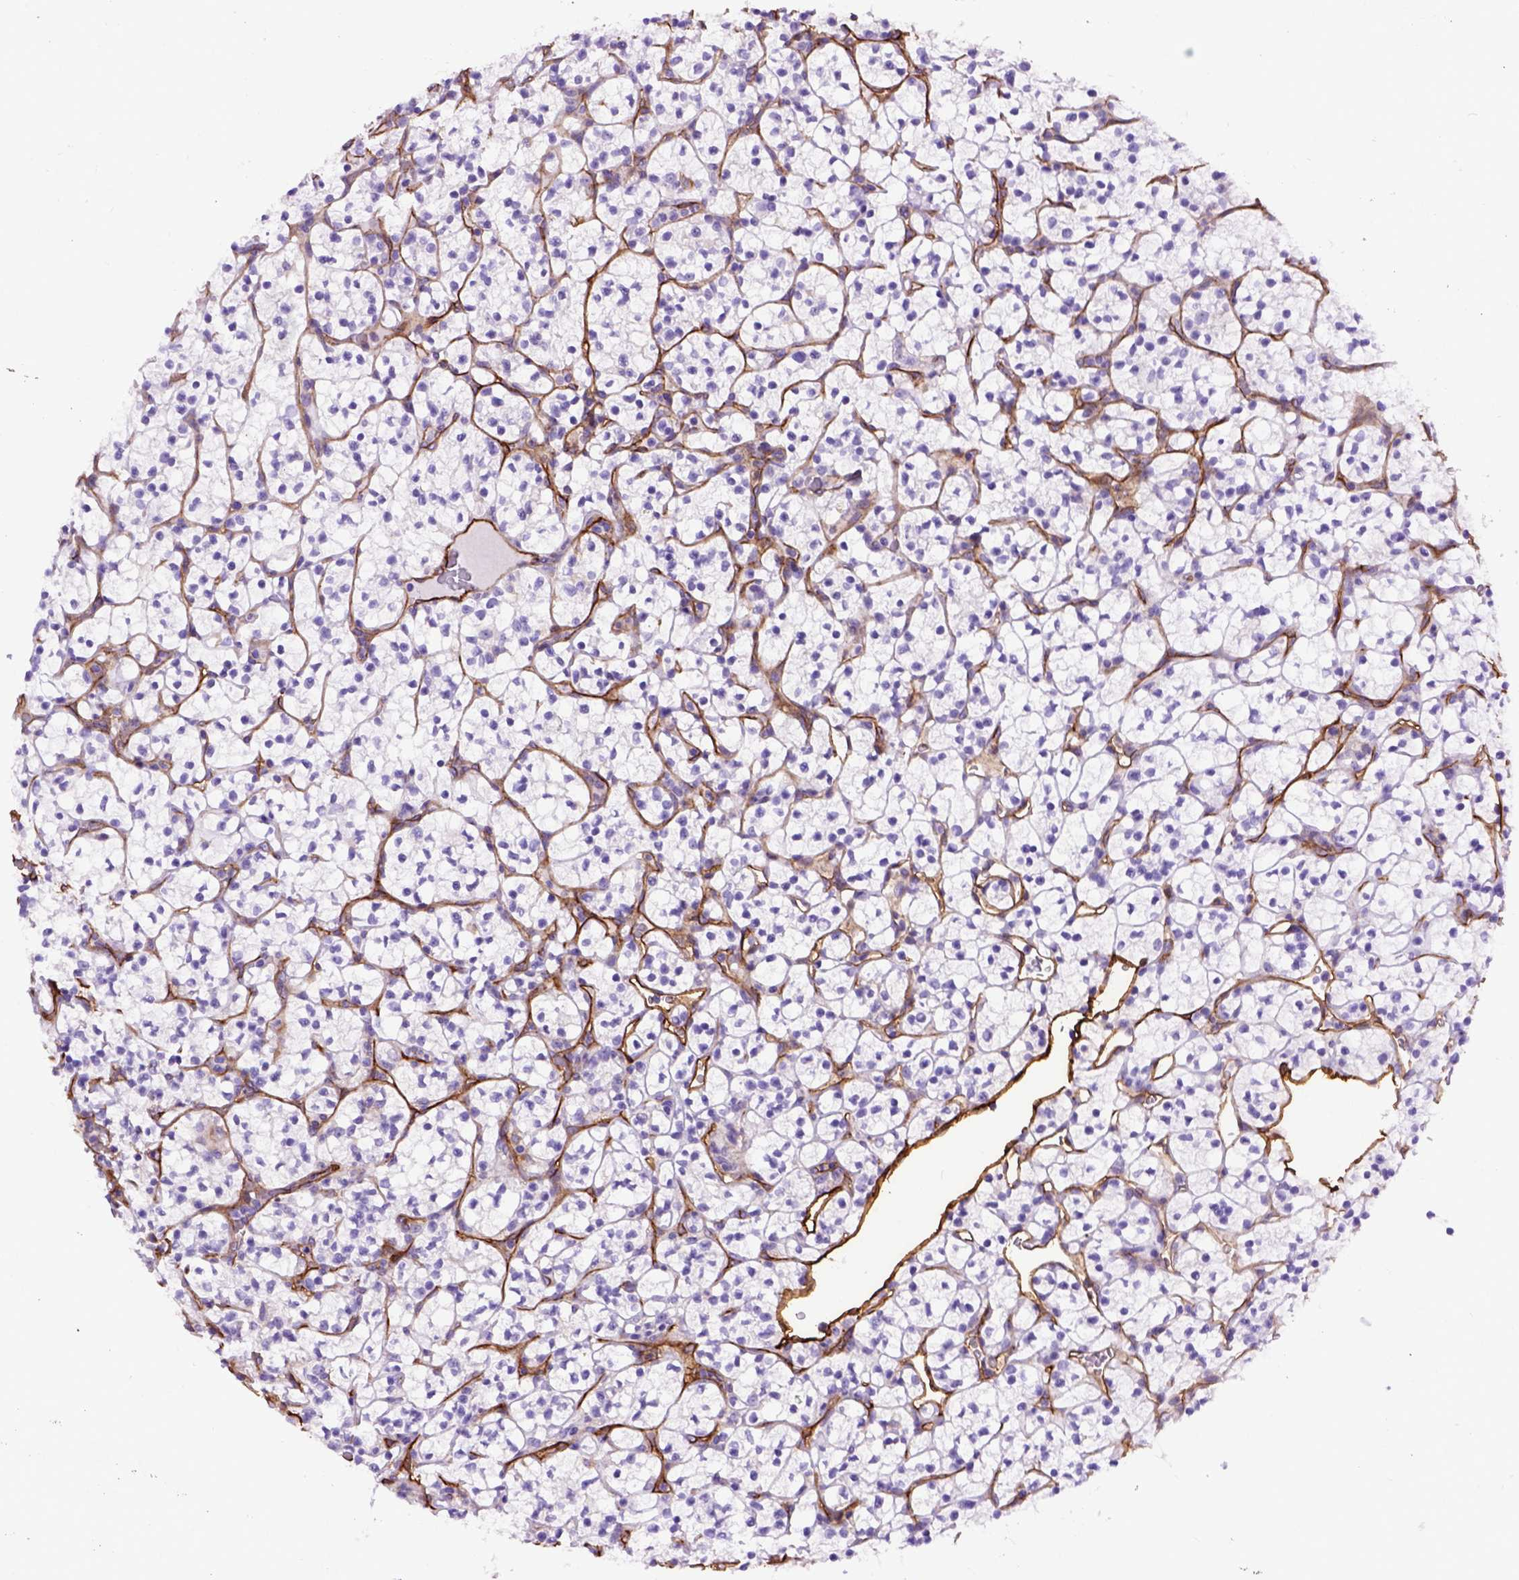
{"staining": {"intensity": "negative", "quantity": "none", "location": "none"}, "tissue": "renal cancer", "cell_type": "Tumor cells", "image_type": "cancer", "snomed": [{"axis": "morphology", "description": "Adenocarcinoma, NOS"}, {"axis": "topography", "description": "Kidney"}], "caption": "Immunohistochemistry (IHC) image of renal adenocarcinoma stained for a protein (brown), which displays no staining in tumor cells. (DAB (3,3'-diaminobenzidine) immunohistochemistry with hematoxylin counter stain).", "gene": "ENG", "patient": {"sex": "female", "age": 89}}